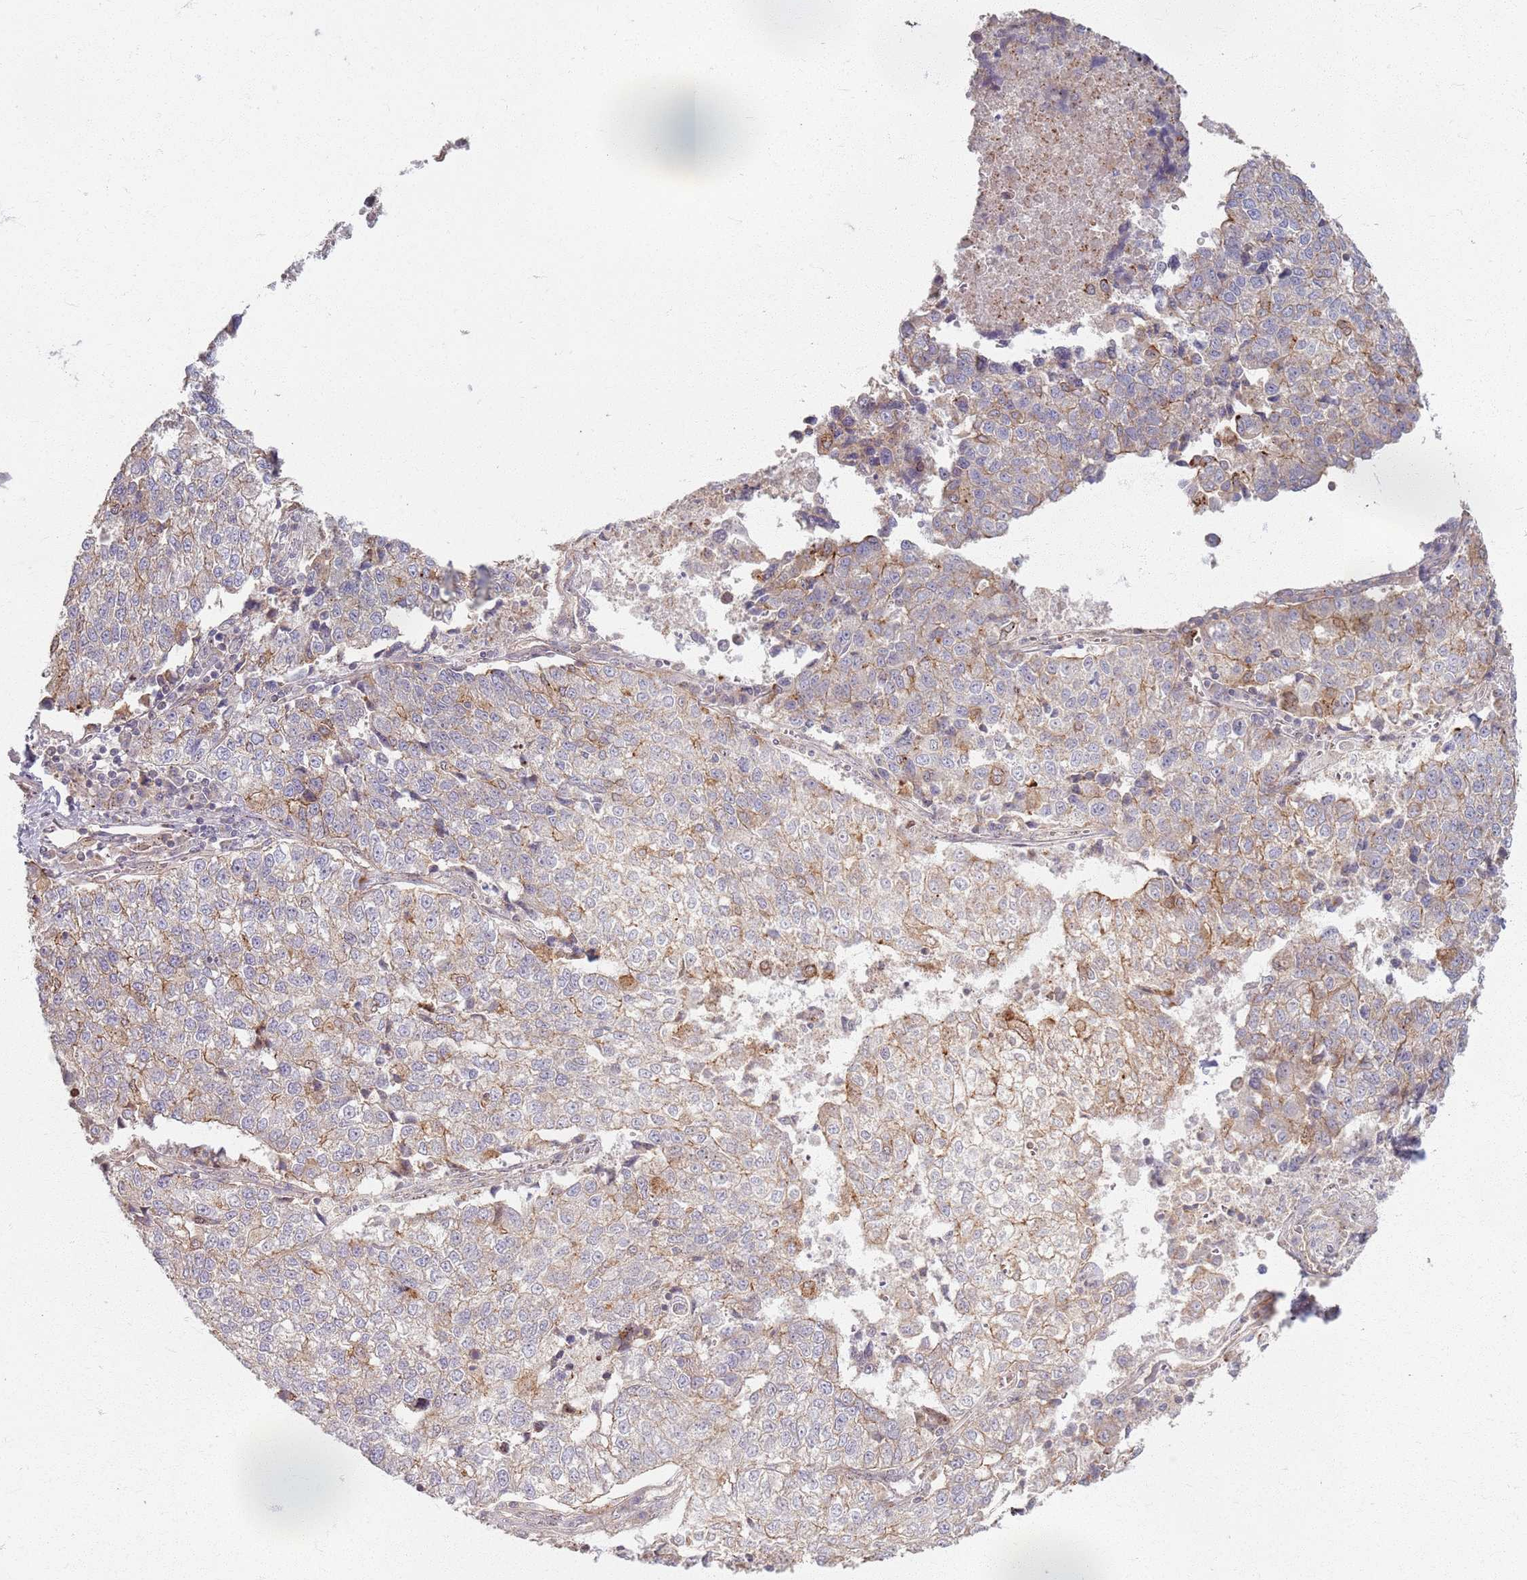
{"staining": {"intensity": "weak", "quantity": "<25%", "location": "cytoplasmic/membranous"}, "tissue": "lung cancer", "cell_type": "Tumor cells", "image_type": "cancer", "snomed": [{"axis": "morphology", "description": "Adenocarcinoma, NOS"}, {"axis": "topography", "description": "Lung"}], "caption": "Human adenocarcinoma (lung) stained for a protein using immunohistochemistry (IHC) reveals no positivity in tumor cells.", "gene": "KCNA5", "patient": {"sex": "male", "age": 49}}